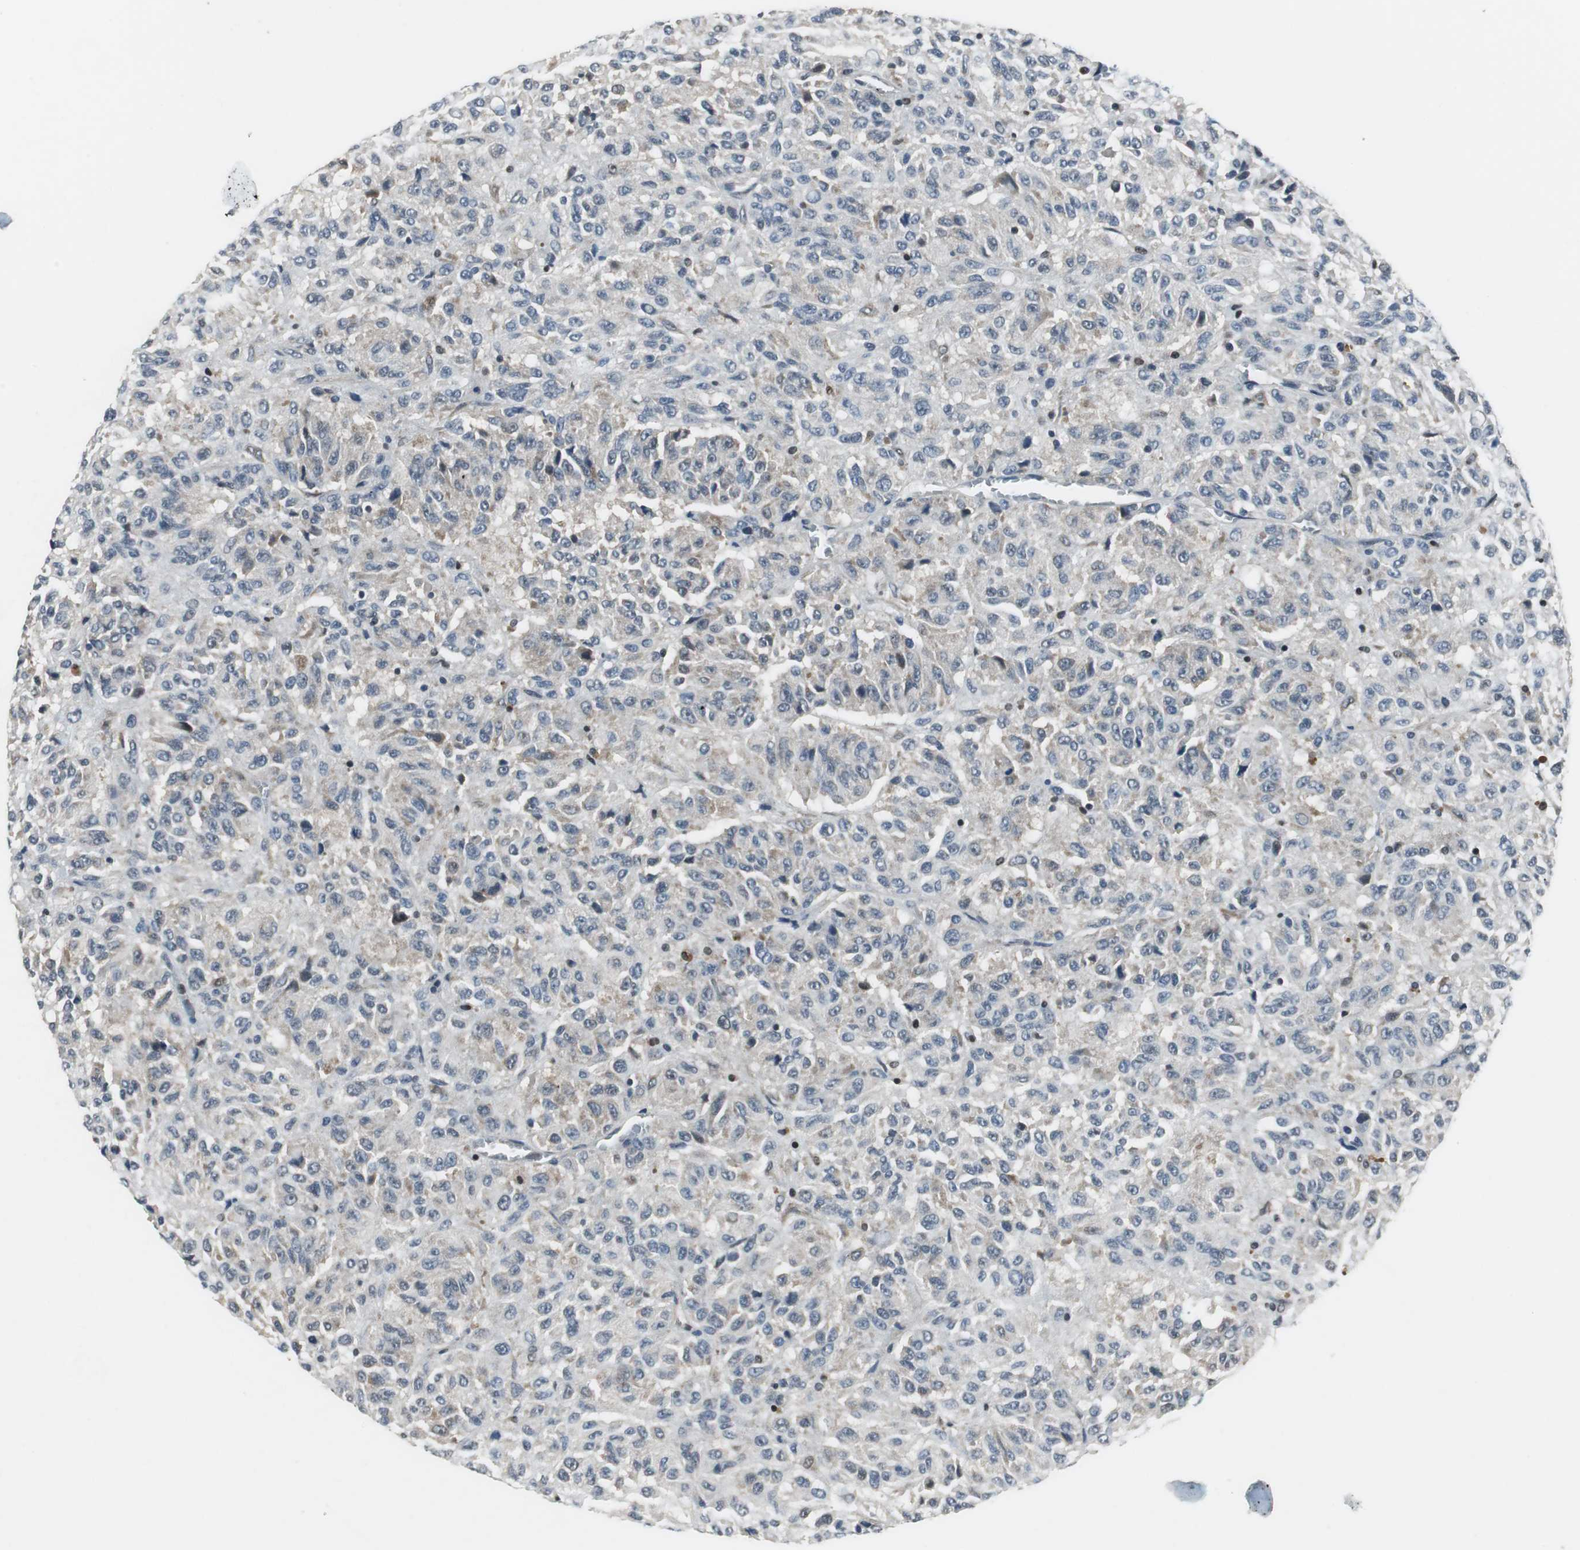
{"staining": {"intensity": "moderate", "quantity": ">75%", "location": "cytoplasmic/membranous"}, "tissue": "melanoma", "cell_type": "Tumor cells", "image_type": "cancer", "snomed": [{"axis": "morphology", "description": "Malignant melanoma, Metastatic site"}, {"axis": "topography", "description": "Lung"}], "caption": "DAB immunohistochemical staining of malignant melanoma (metastatic site) displays moderate cytoplasmic/membranous protein expression in about >75% of tumor cells. (DAB = brown stain, brightfield microscopy at high magnification).", "gene": "MAFB", "patient": {"sex": "male", "age": 64}}